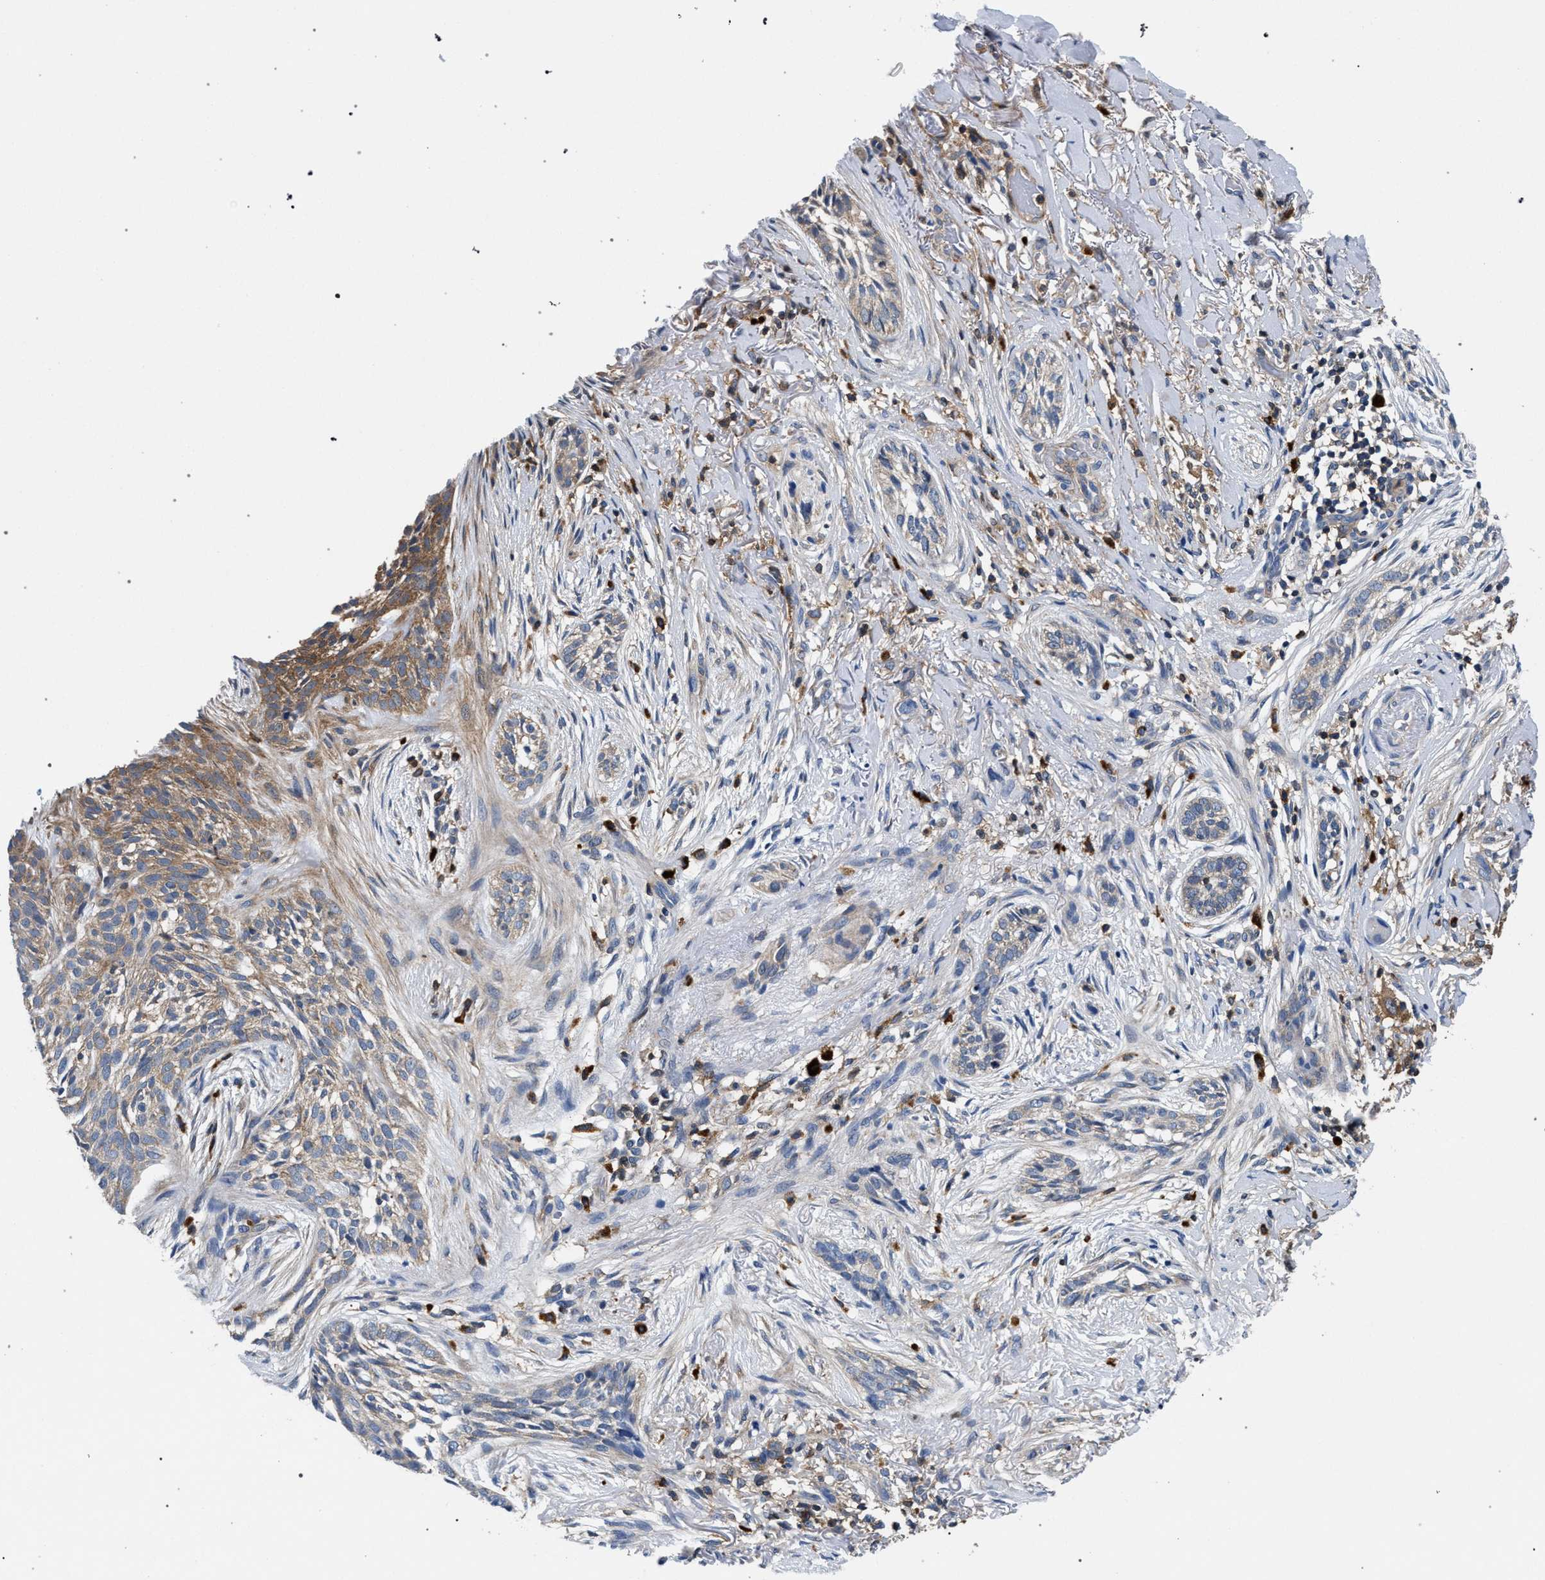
{"staining": {"intensity": "moderate", "quantity": "<25%", "location": "cytoplasmic/membranous"}, "tissue": "skin cancer", "cell_type": "Tumor cells", "image_type": "cancer", "snomed": [{"axis": "morphology", "description": "Basal cell carcinoma"}, {"axis": "topography", "description": "Skin"}], "caption": "This is an image of immunohistochemistry (IHC) staining of skin cancer (basal cell carcinoma), which shows moderate positivity in the cytoplasmic/membranous of tumor cells.", "gene": "LASP1", "patient": {"sex": "female", "age": 88}}